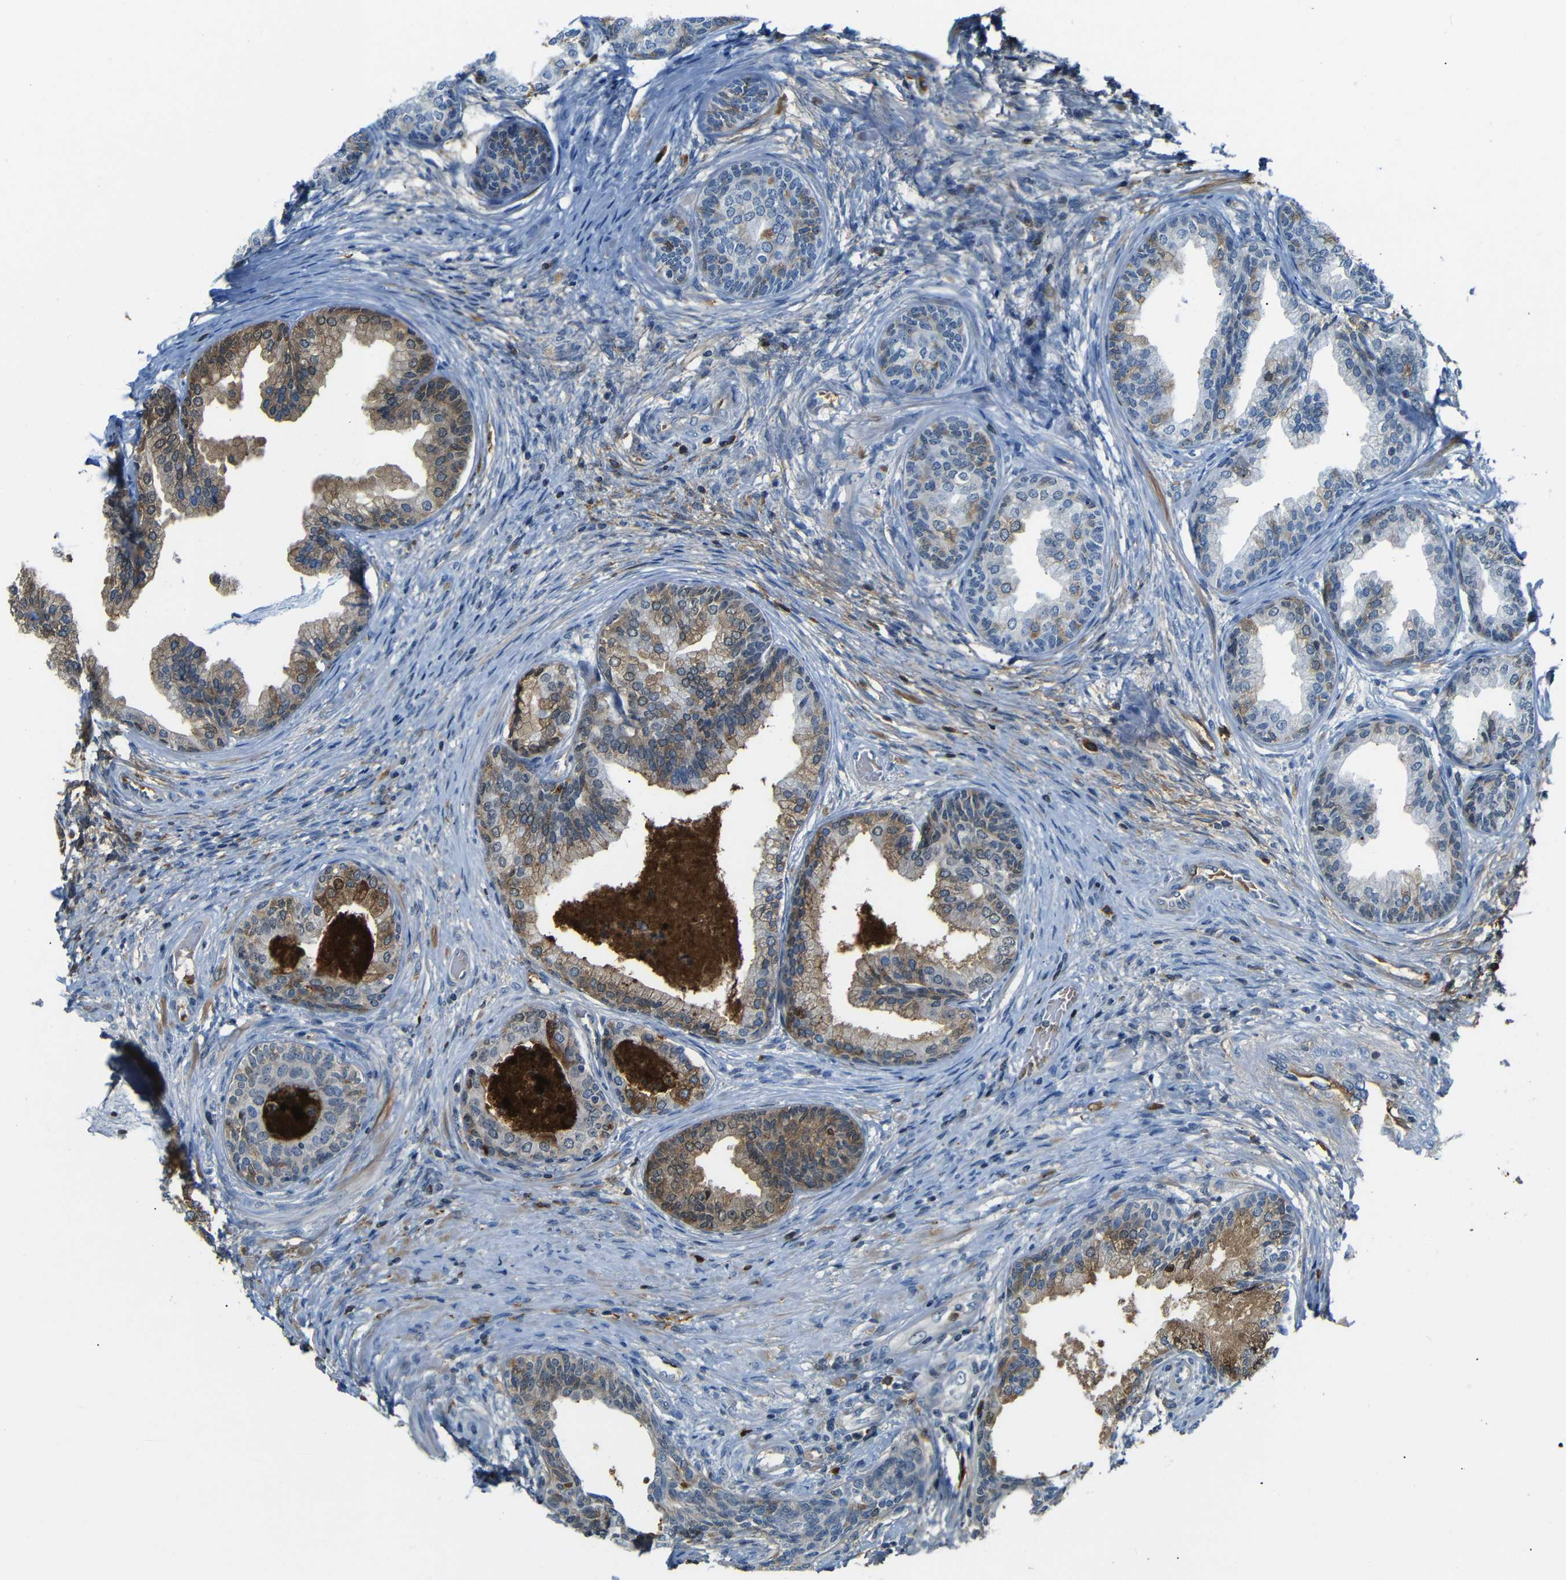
{"staining": {"intensity": "moderate", "quantity": "<25%", "location": "cytoplasmic/membranous"}, "tissue": "prostate", "cell_type": "Glandular cells", "image_type": "normal", "snomed": [{"axis": "morphology", "description": "Normal tissue, NOS"}, {"axis": "topography", "description": "Prostate"}], "caption": "The image shows a brown stain indicating the presence of a protein in the cytoplasmic/membranous of glandular cells in prostate.", "gene": "SERPINA1", "patient": {"sex": "male", "age": 76}}